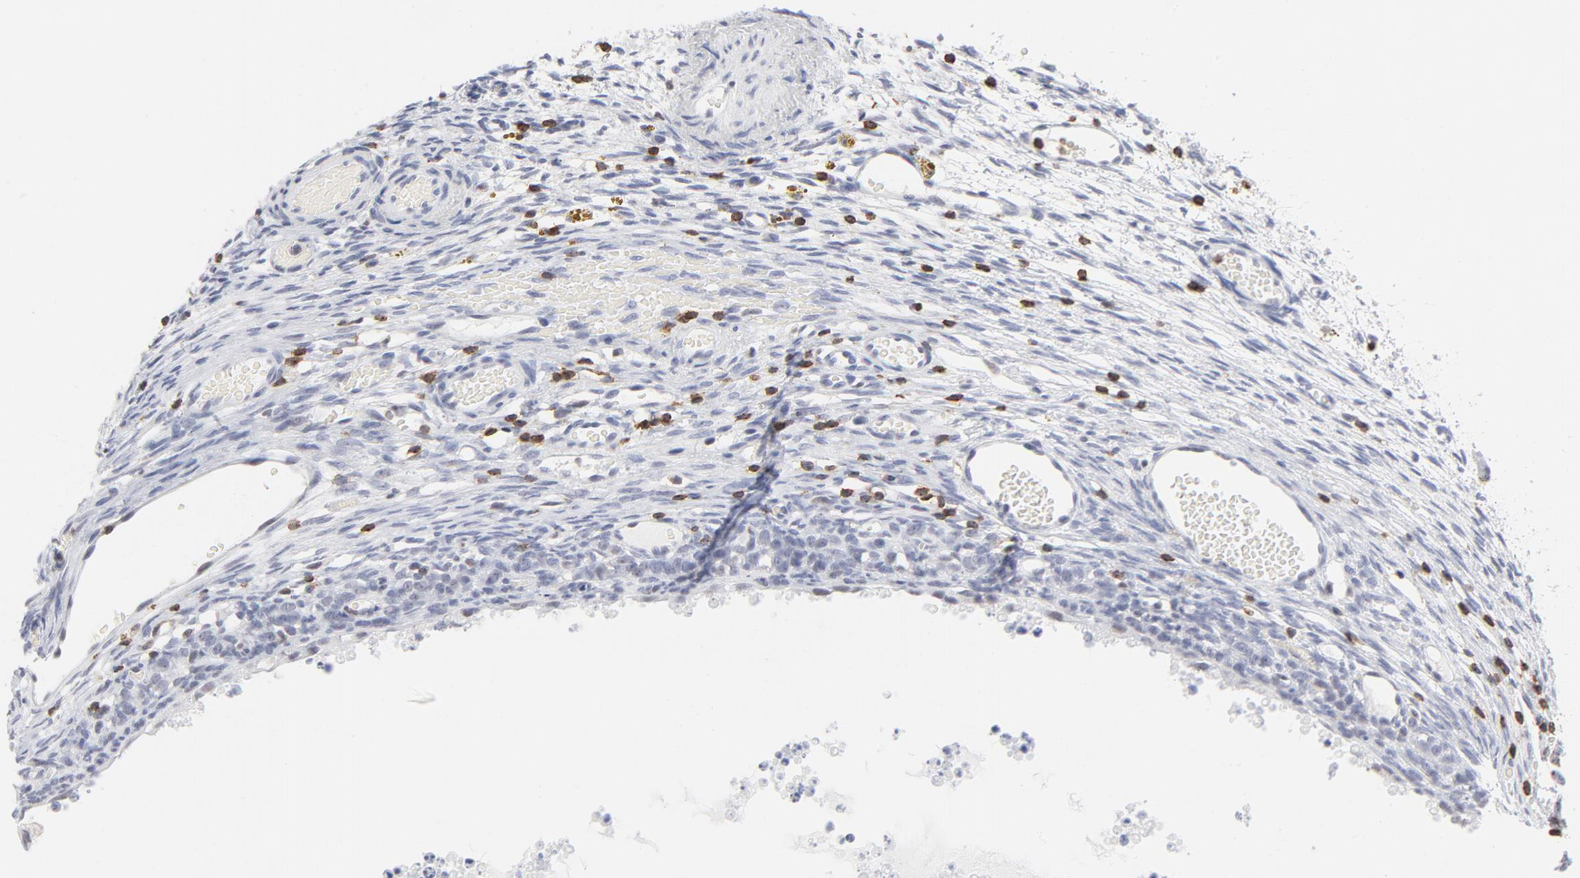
{"staining": {"intensity": "negative", "quantity": "none", "location": "none"}, "tissue": "ovary", "cell_type": "Ovarian stroma cells", "image_type": "normal", "snomed": [{"axis": "morphology", "description": "Normal tissue, NOS"}, {"axis": "topography", "description": "Ovary"}], "caption": "Ovary stained for a protein using immunohistochemistry shows no staining ovarian stroma cells.", "gene": "CD2", "patient": {"sex": "female", "age": 35}}